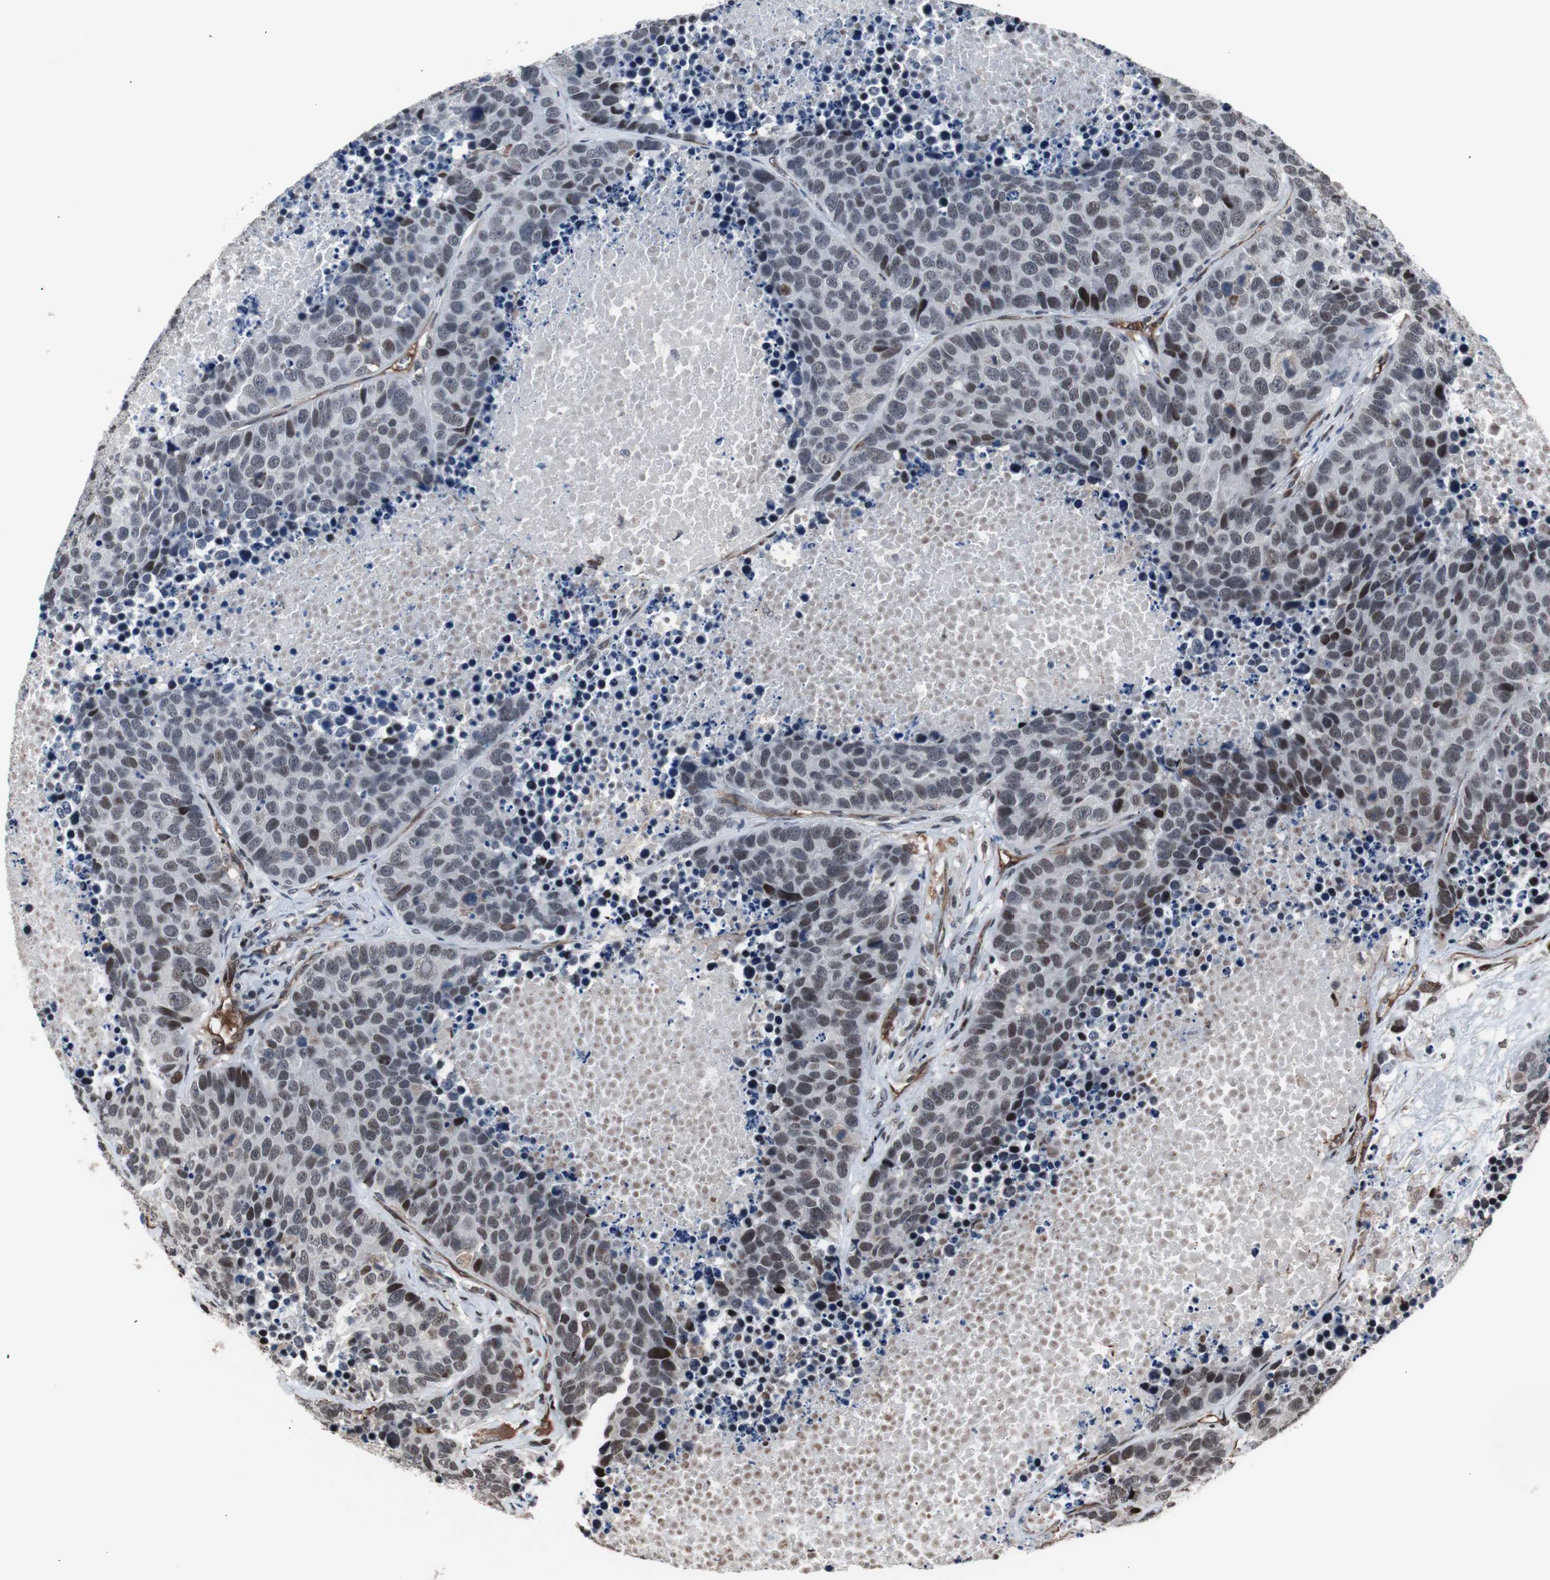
{"staining": {"intensity": "moderate", "quantity": "25%-75%", "location": "nuclear"}, "tissue": "carcinoid", "cell_type": "Tumor cells", "image_type": "cancer", "snomed": [{"axis": "morphology", "description": "Carcinoid, malignant, NOS"}, {"axis": "topography", "description": "Lung"}], "caption": "Brown immunohistochemical staining in carcinoid displays moderate nuclear staining in approximately 25%-75% of tumor cells. The staining was performed using DAB (3,3'-diaminobenzidine), with brown indicating positive protein expression. Nuclei are stained blue with hematoxylin.", "gene": "POGZ", "patient": {"sex": "male", "age": 60}}